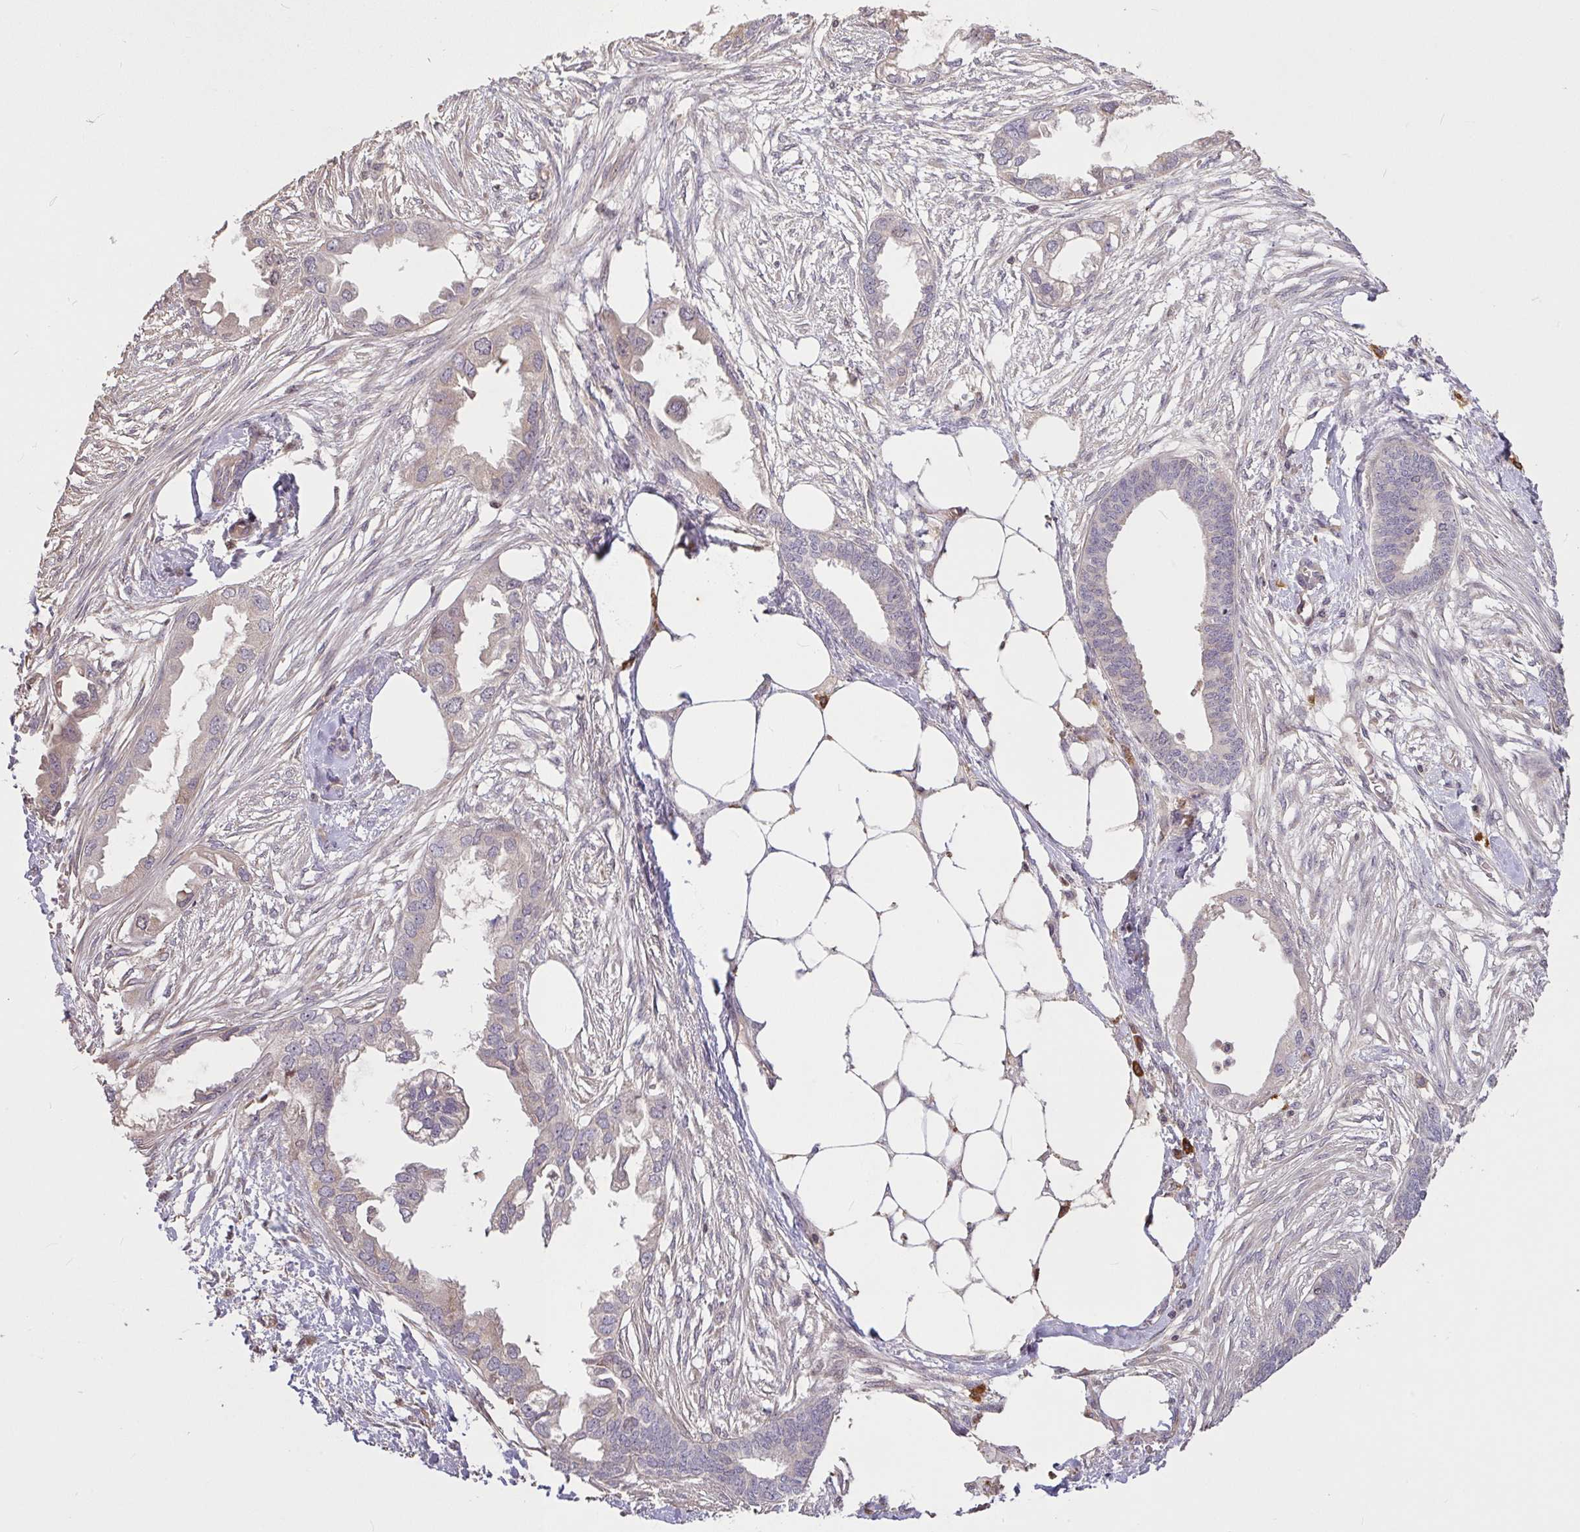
{"staining": {"intensity": "negative", "quantity": "none", "location": "none"}, "tissue": "endometrial cancer", "cell_type": "Tumor cells", "image_type": "cancer", "snomed": [{"axis": "morphology", "description": "Adenocarcinoma, NOS"}, {"axis": "morphology", "description": "Adenocarcinoma, metastatic, NOS"}, {"axis": "topography", "description": "Adipose tissue"}, {"axis": "topography", "description": "Endometrium"}], "caption": "Immunohistochemistry (IHC) photomicrograph of neoplastic tissue: endometrial cancer stained with DAB demonstrates no significant protein staining in tumor cells.", "gene": "FCER1A", "patient": {"sex": "female", "age": 67}}